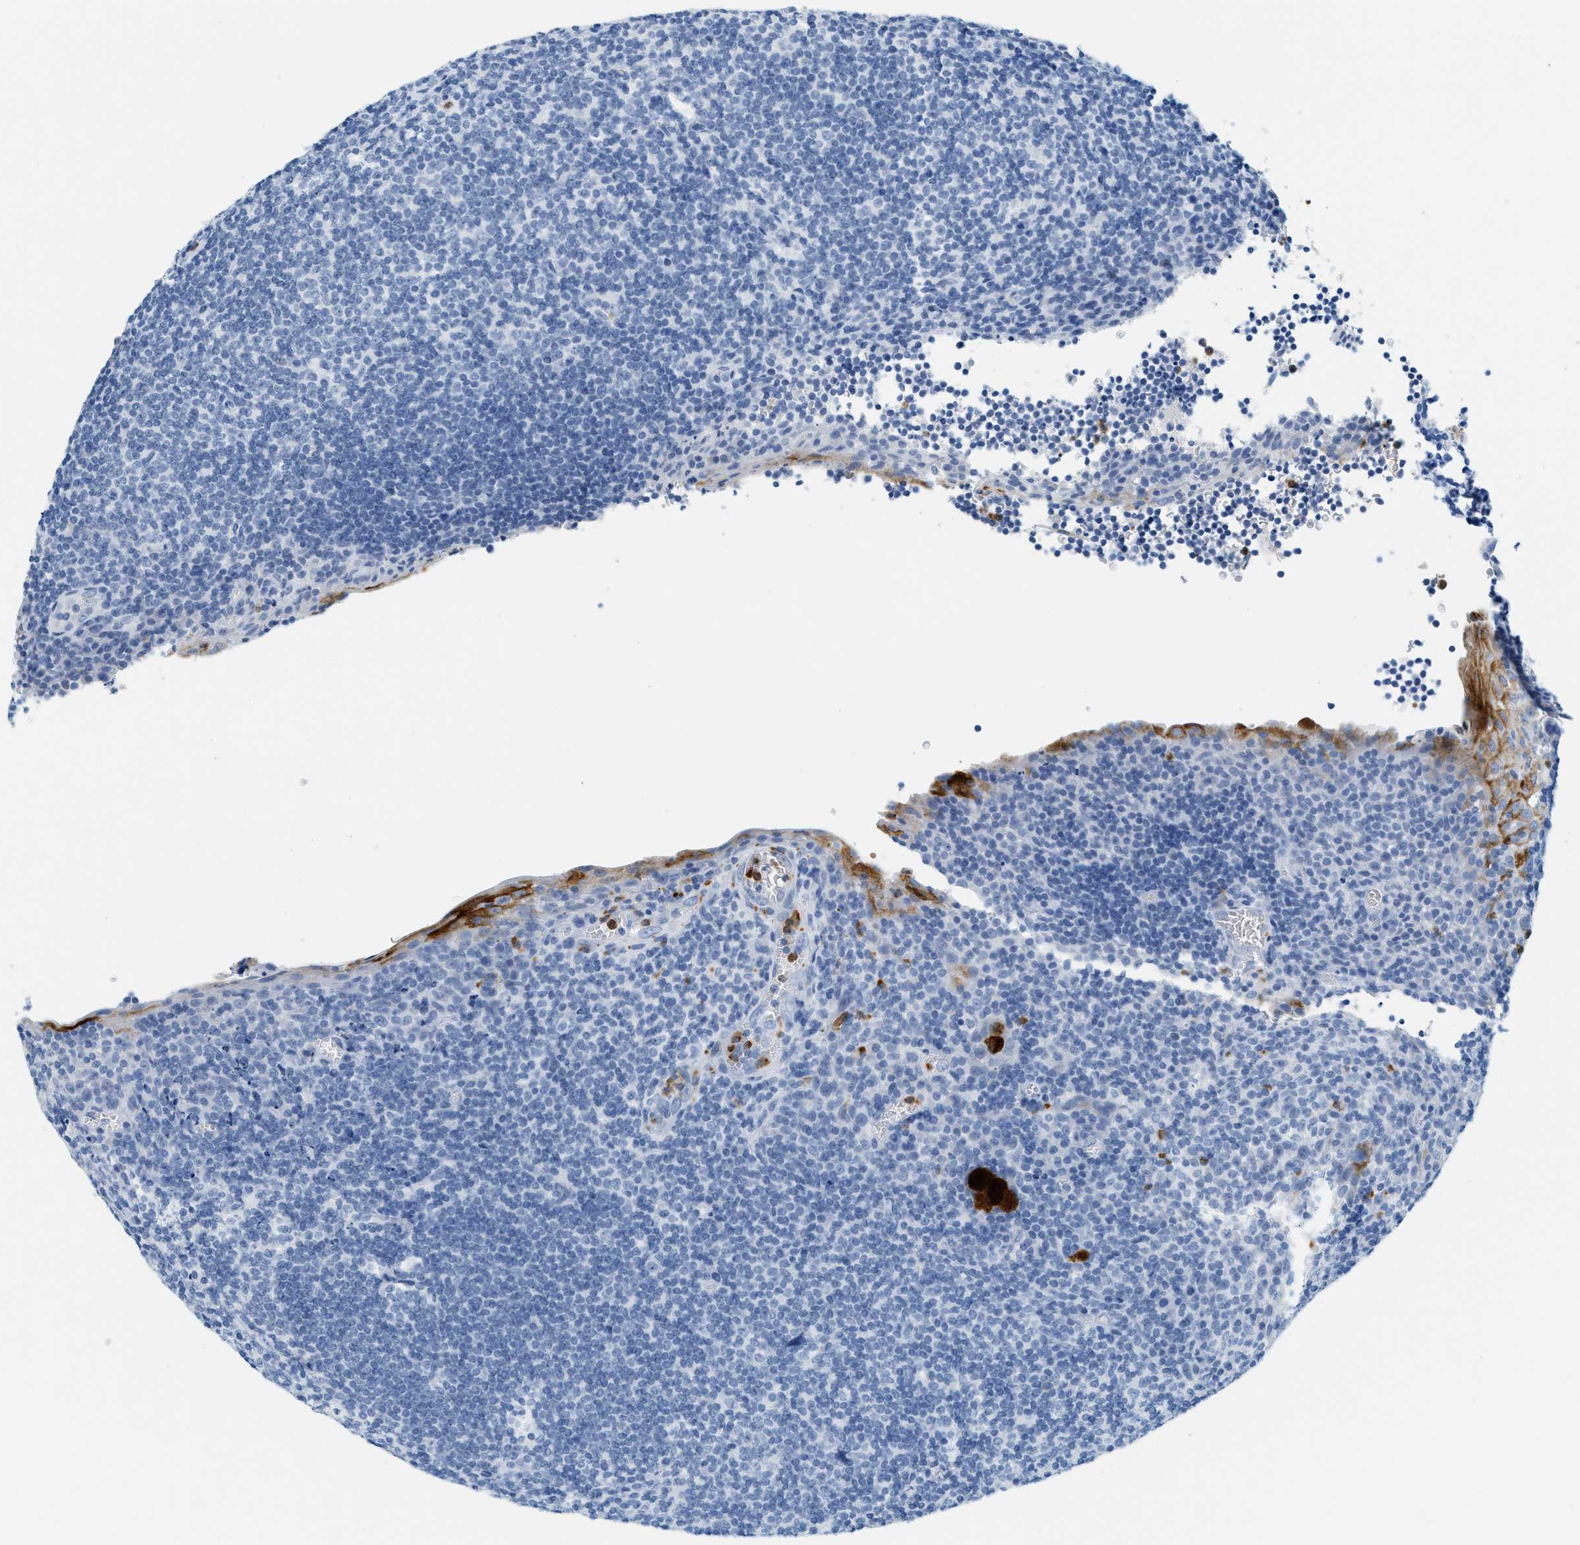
{"staining": {"intensity": "negative", "quantity": "none", "location": "none"}, "tissue": "tonsil", "cell_type": "Germinal center cells", "image_type": "normal", "snomed": [{"axis": "morphology", "description": "Normal tissue, NOS"}, {"axis": "topography", "description": "Tonsil"}], "caption": "IHC of unremarkable human tonsil reveals no expression in germinal center cells. (DAB immunohistochemistry visualized using brightfield microscopy, high magnification).", "gene": "LCN2", "patient": {"sex": "male", "age": 37}}